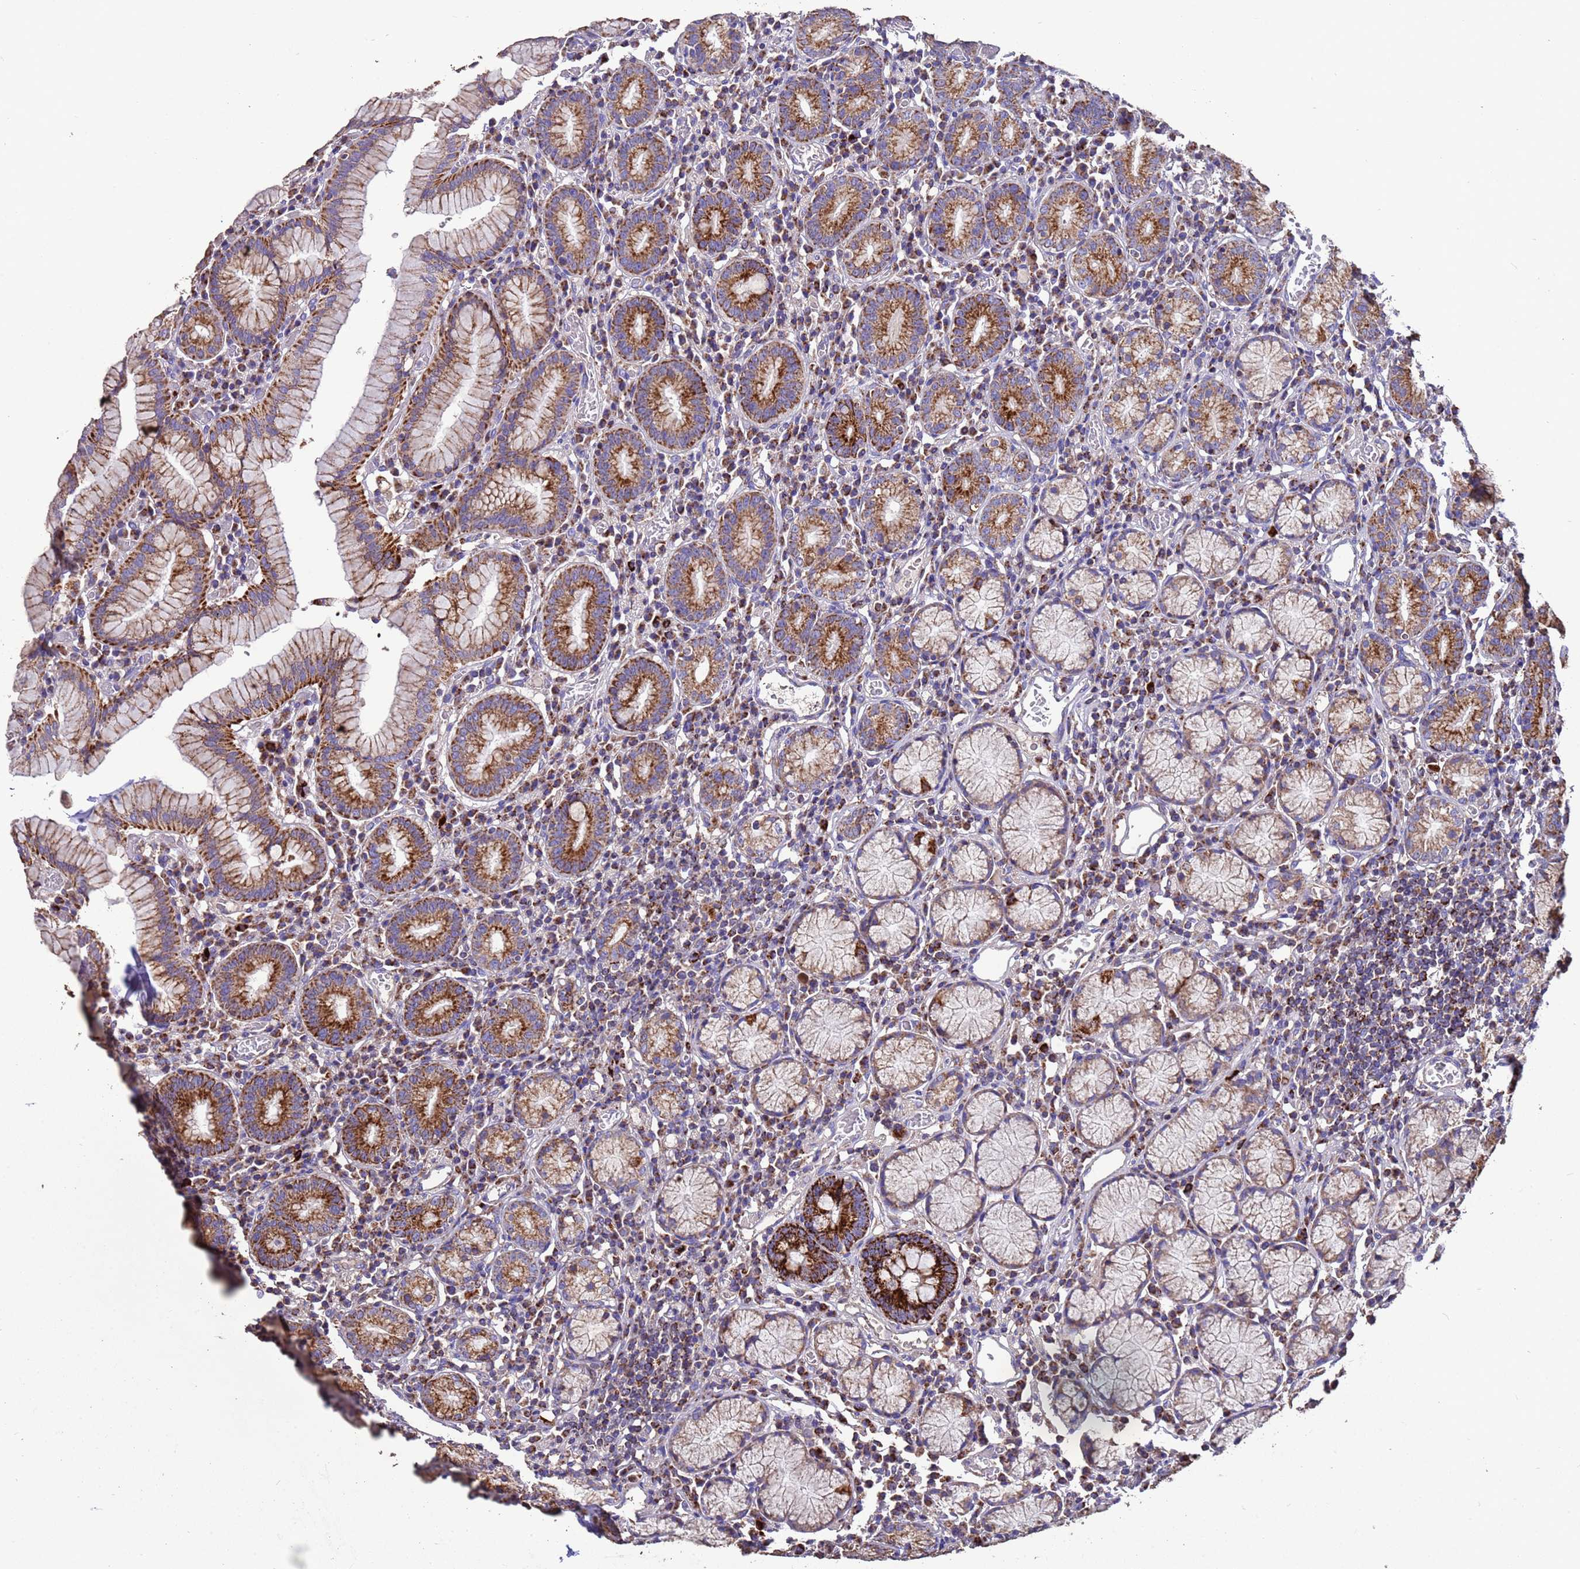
{"staining": {"intensity": "strong", "quantity": "25%-75%", "location": "cytoplasmic/membranous"}, "tissue": "stomach", "cell_type": "Glandular cells", "image_type": "normal", "snomed": [{"axis": "morphology", "description": "Normal tissue, NOS"}, {"axis": "topography", "description": "Stomach"}], "caption": "Stomach stained for a protein (brown) exhibits strong cytoplasmic/membranous positive positivity in approximately 25%-75% of glandular cells.", "gene": "ZNFX1", "patient": {"sex": "male", "age": 55}}